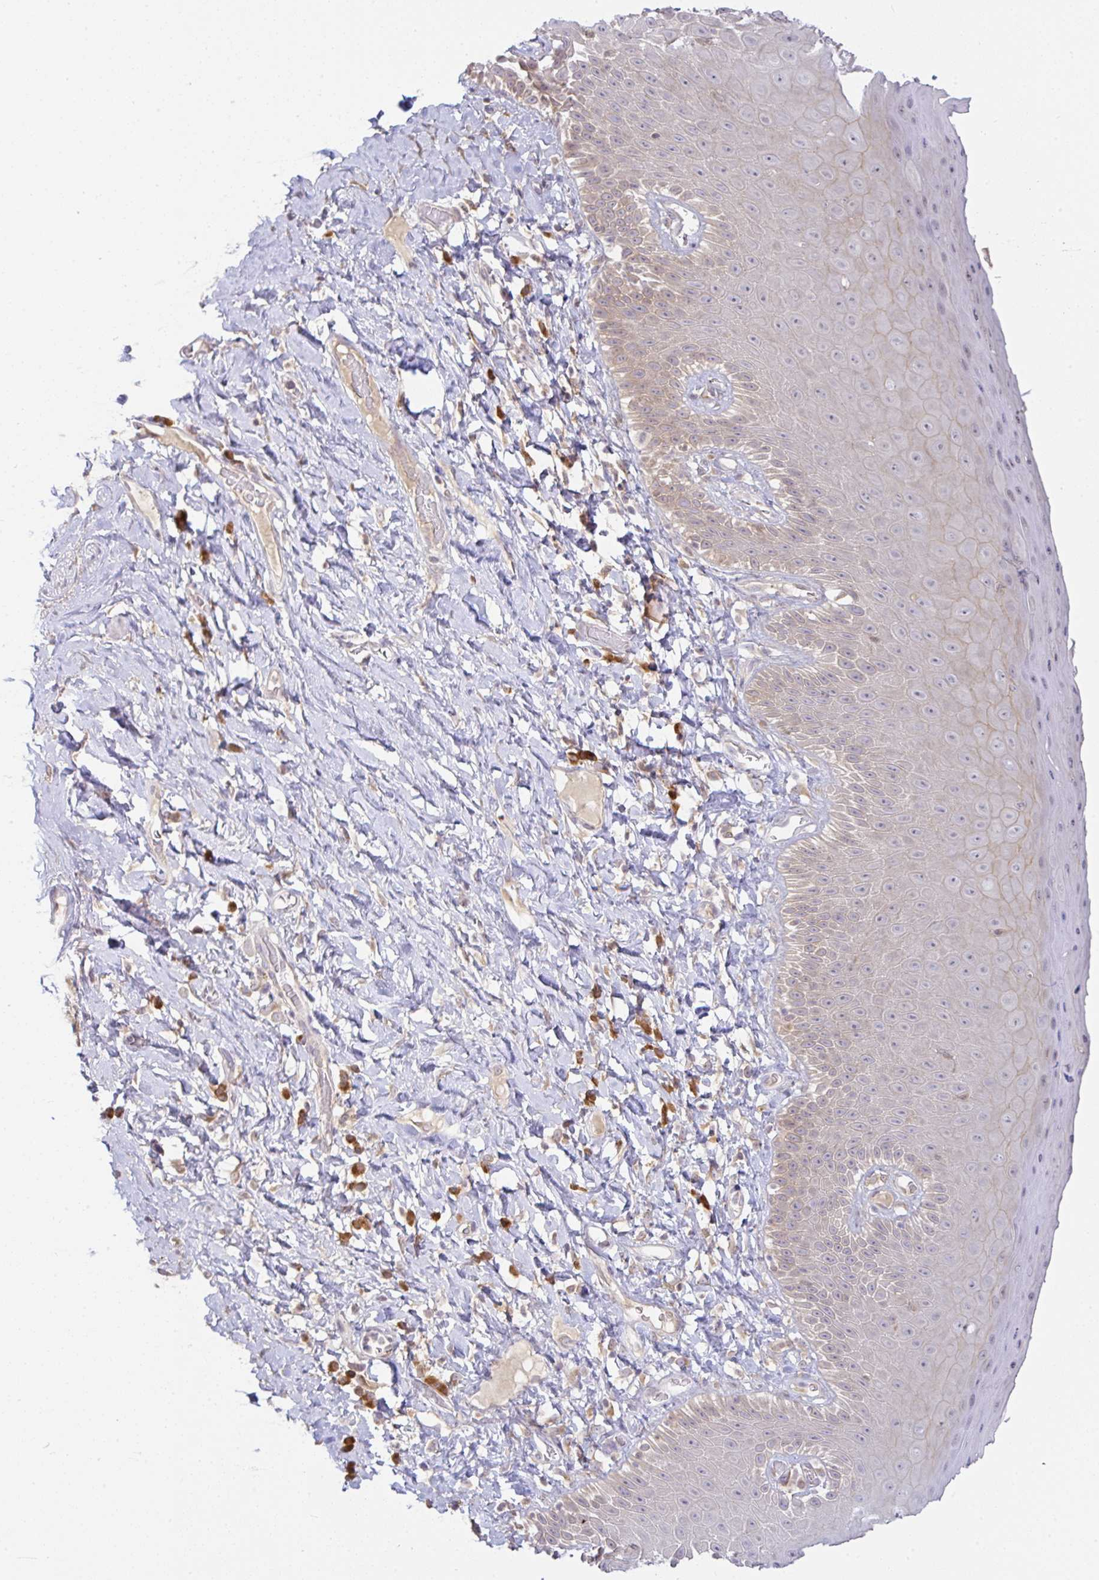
{"staining": {"intensity": "weak", "quantity": "<25%", "location": "cytoplasmic/membranous"}, "tissue": "skin", "cell_type": "Epidermal cells", "image_type": "normal", "snomed": [{"axis": "morphology", "description": "Normal tissue, NOS"}, {"axis": "topography", "description": "Anal"}], "caption": "Micrograph shows no significant protein expression in epidermal cells of normal skin.", "gene": "DERL2", "patient": {"sex": "male", "age": 78}}